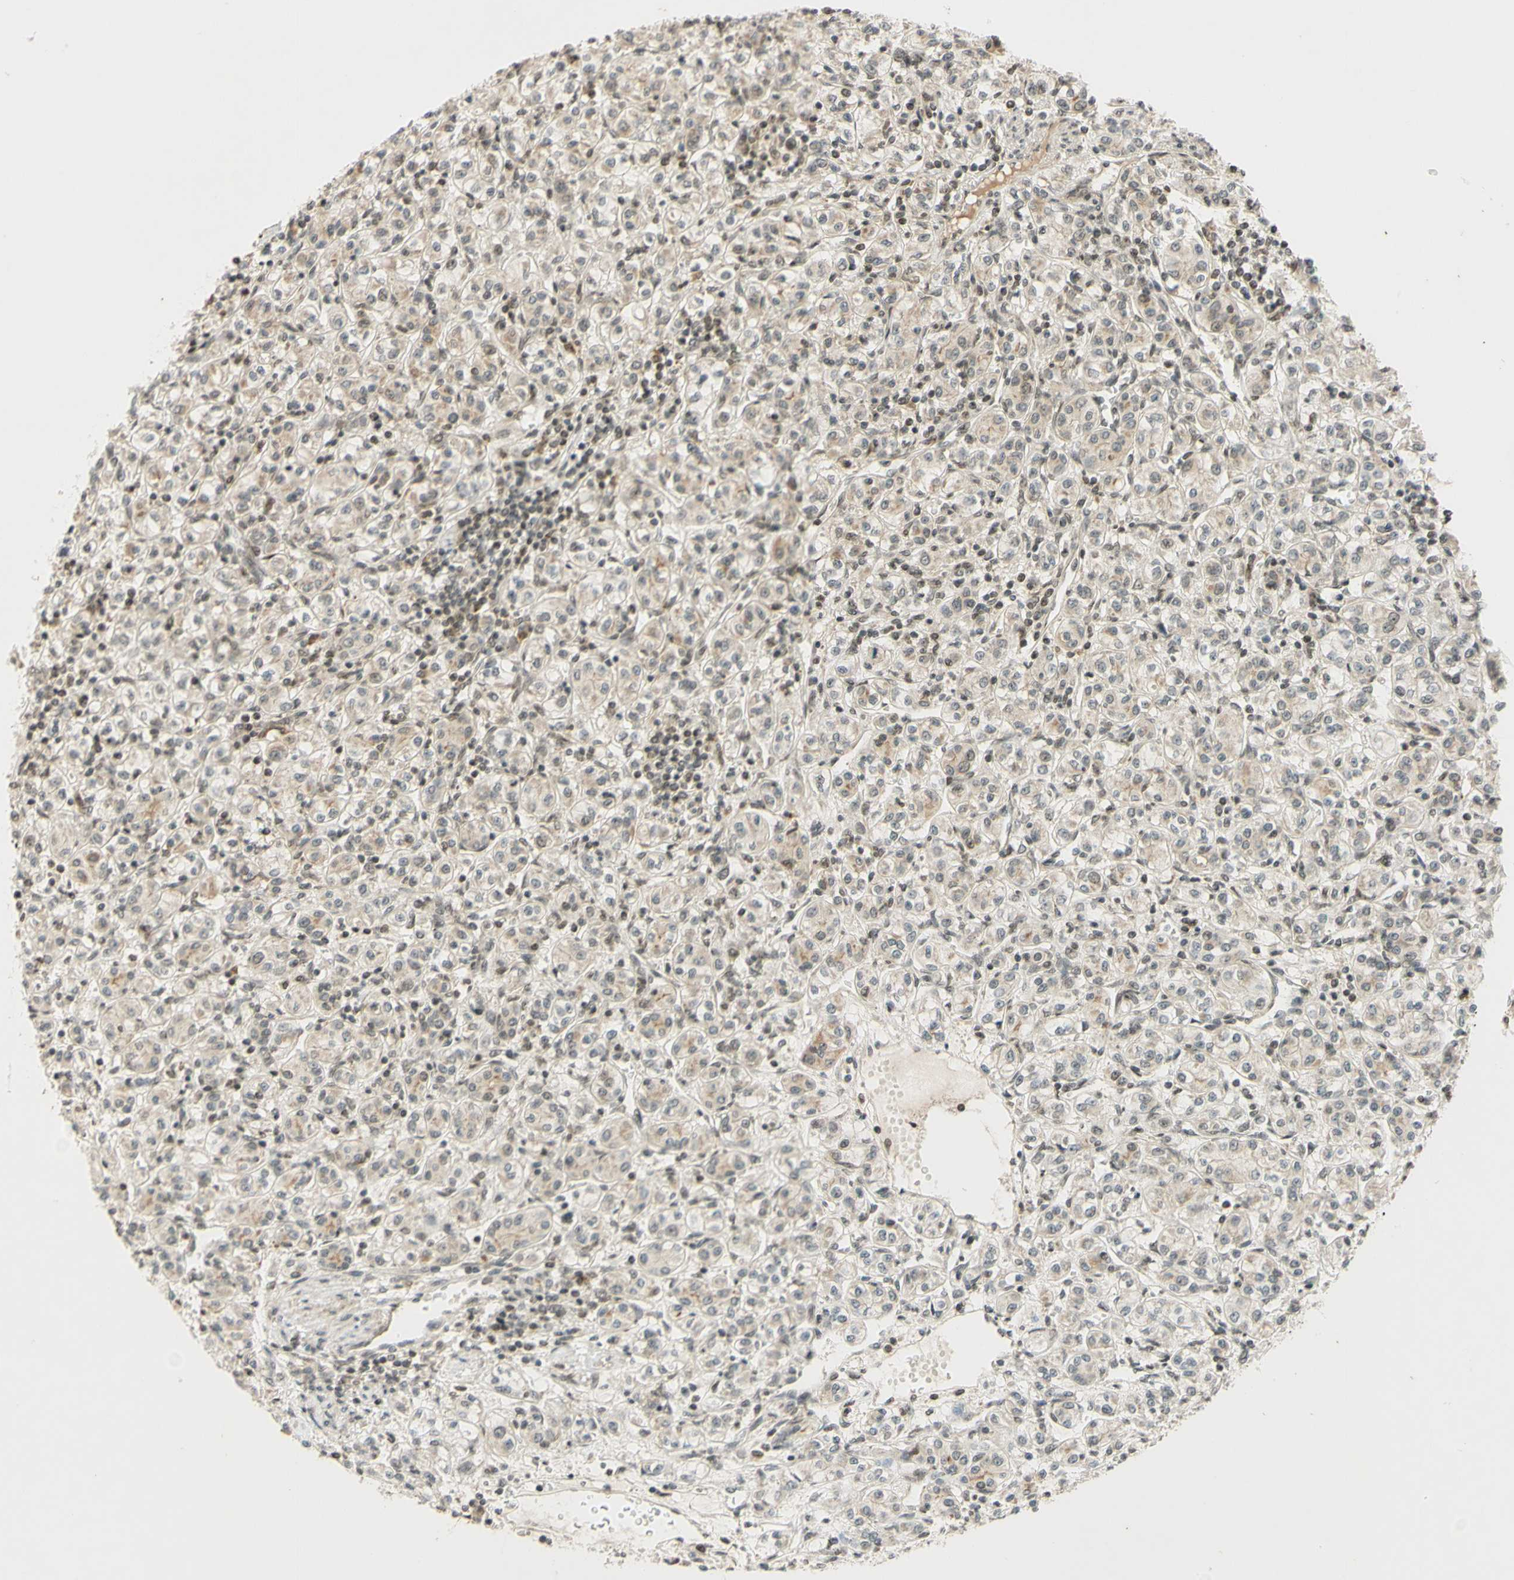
{"staining": {"intensity": "weak", "quantity": "<25%", "location": "nuclear"}, "tissue": "renal cancer", "cell_type": "Tumor cells", "image_type": "cancer", "snomed": [{"axis": "morphology", "description": "Adenocarcinoma, NOS"}, {"axis": "topography", "description": "Kidney"}], "caption": "Immunohistochemistry image of renal cancer stained for a protein (brown), which displays no staining in tumor cells.", "gene": "SMARCB1", "patient": {"sex": "male", "age": 77}}